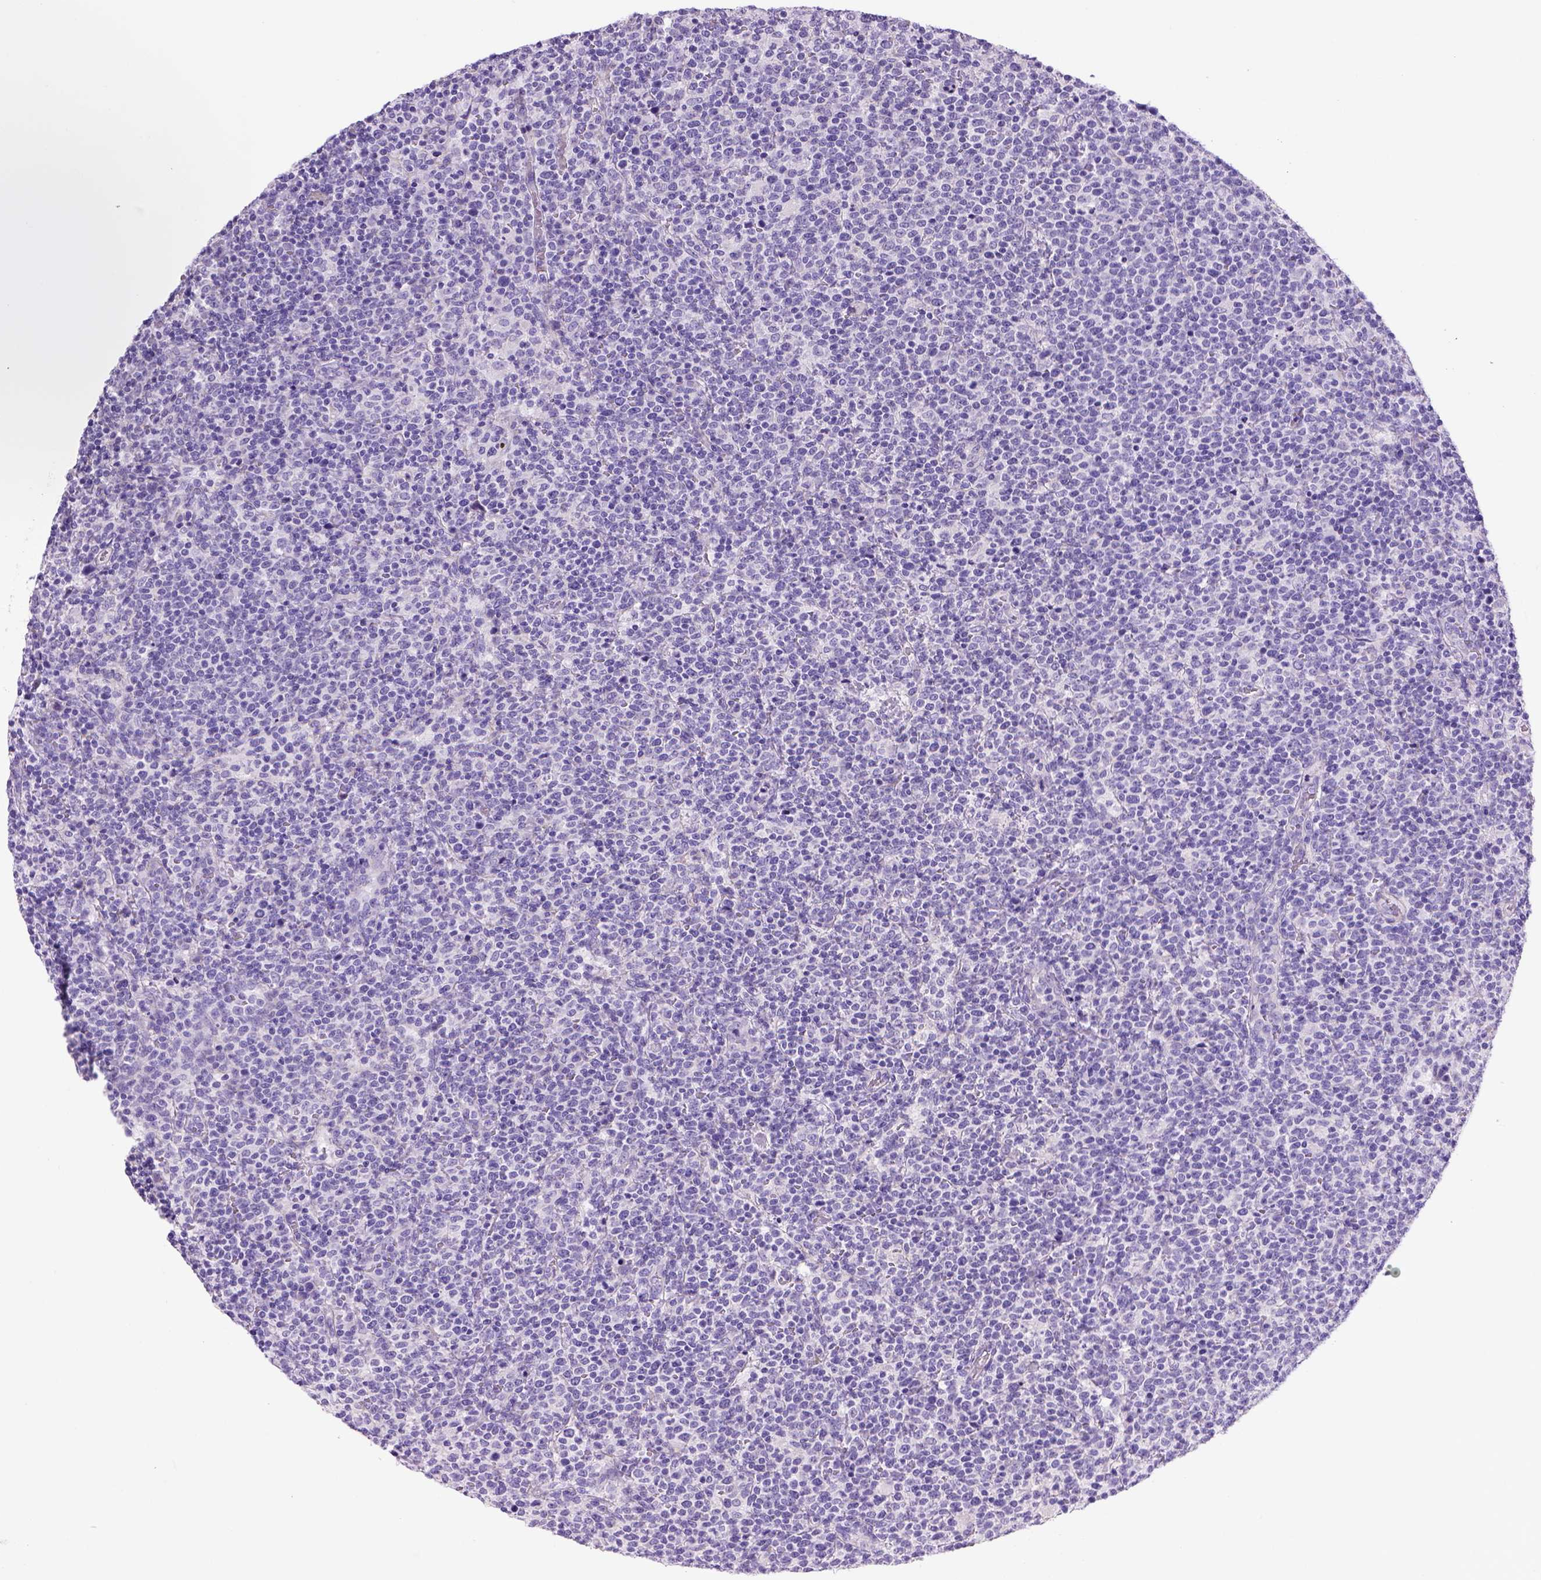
{"staining": {"intensity": "negative", "quantity": "none", "location": "none"}, "tissue": "lymphoma", "cell_type": "Tumor cells", "image_type": "cancer", "snomed": [{"axis": "morphology", "description": "Malignant lymphoma, non-Hodgkin's type, High grade"}, {"axis": "topography", "description": "Lymph node"}], "caption": "Immunohistochemistry (IHC) micrograph of high-grade malignant lymphoma, non-Hodgkin's type stained for a protein (brown), which reveals no expression in tumor cells.", "gene": "ARHGEF33", "patient": {"sex": "male", "age": 61}}